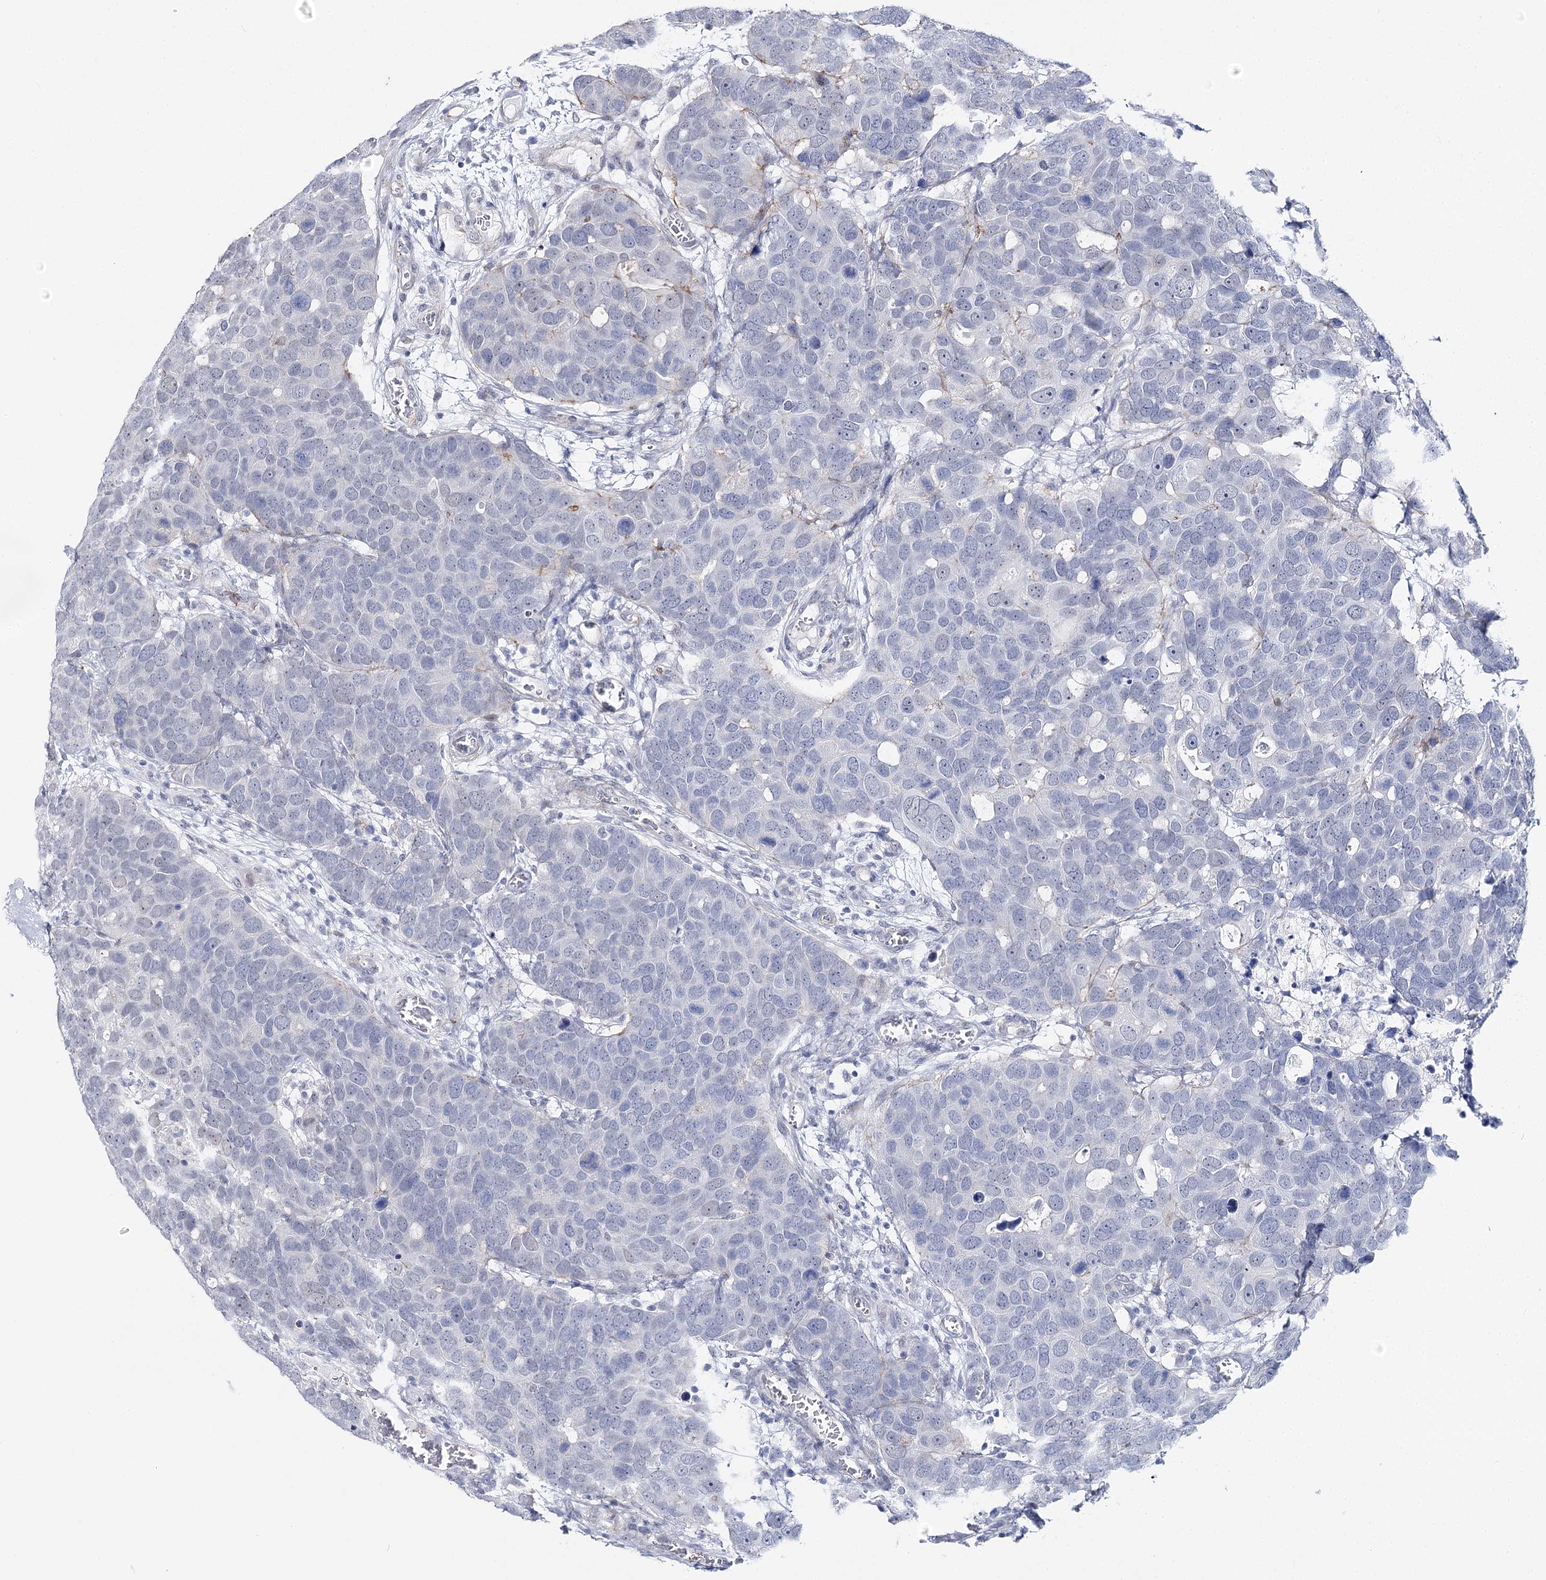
{"staining": {"intensity": "negative", "quantity": "none", "location": "none"}, "tissue": "breast cancer", "cell_type": "Tumor cells", "image_type": "cancer", "snomed": [{"axis": "morphology", "description": "Duct carcinoma"}, {"axis": "topography", "description": "Breast"}], "caption": "A high-resolution photomicrograph shows immunohistochemistry staining of breast intraductal carcinoma, which demonstrates no significant positivity in tumor cells.", "gene": "AGXT2", "patient": {"sex": "female", "age": 83}}